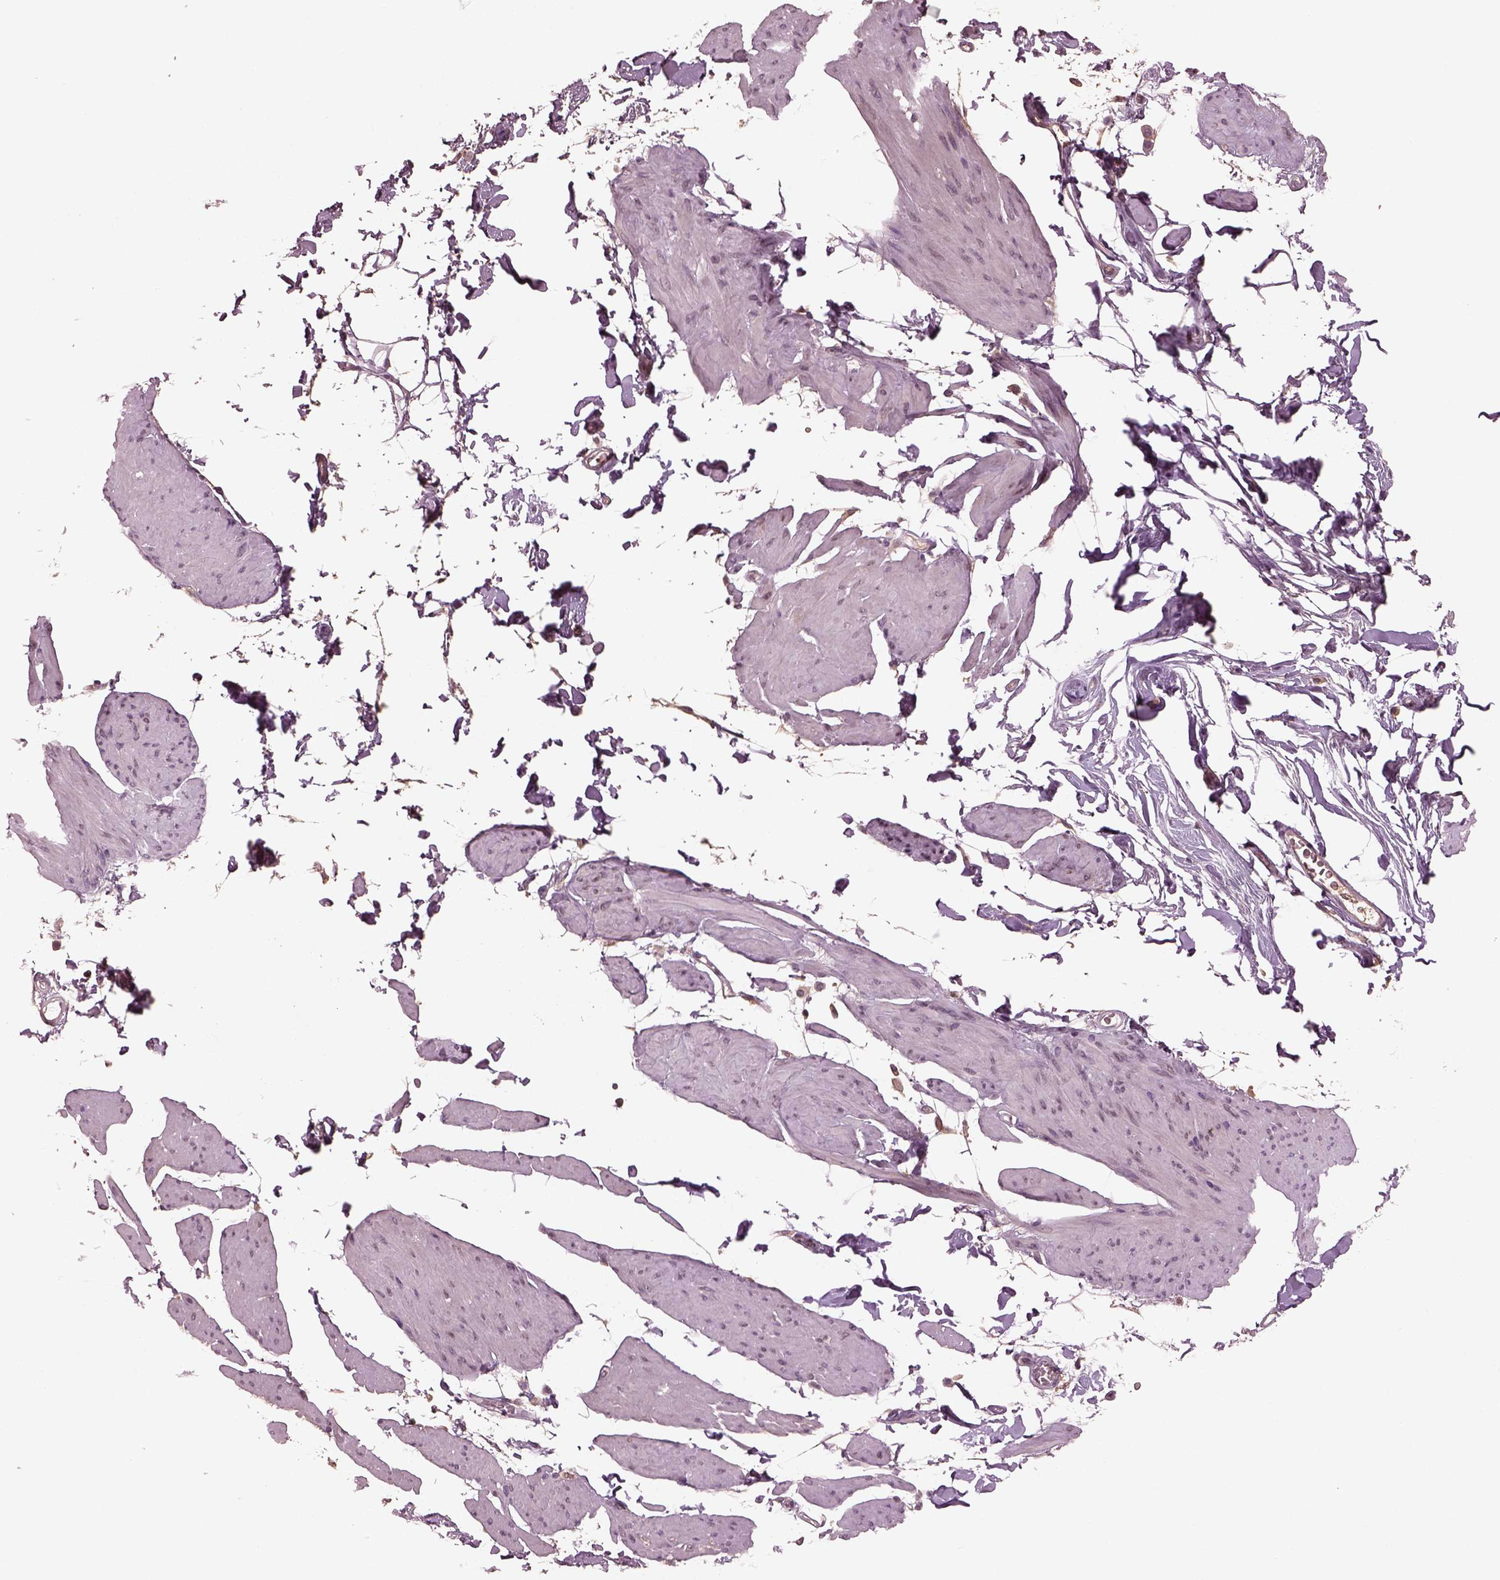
{"staining": {"intensity": "negative", "quantity": "none", "location": "none"}, "tissue": "smooth muscle", "cell_type": "Smooth muscle cells", "image_type": "normal", "snomed": [{"axis": "morphology", "description": "Normal tissue, NOS"}, {"axis": "topography", "description": "Adipose tissue"}, {"axis": "topography", "description": "Smooth muscle"}, {"axis": "topography", "description": "Peripheral nerve tissue"}], "caption": "A micrograph of human smooth muscle is negative for staining in smooth muscle cells. (Brightfield microscopy of DAB immunohistochemistry (IHC) at high magnification).", "gene": "PTX4", "patient": {"sex": "male", "age": 83}}